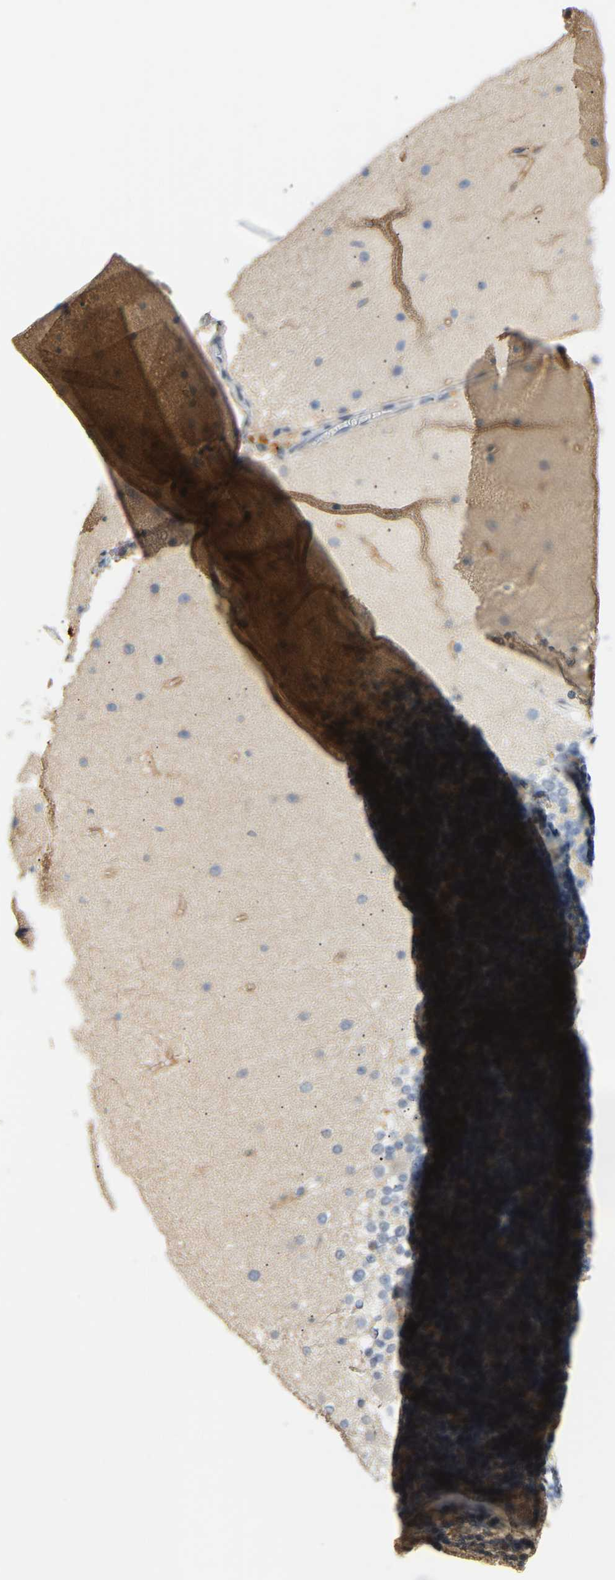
{"staining": {"intensity": "negative", "quantity": "none", "location": "none"}, "tissue": "cerebellum", "cell_type": "Cells in granular layer", "image_type": "normal", "snomed": [{"axis": "morphology", "description": "Normal tissue, NOS"}, {"axis": "topography", "description": "Cerebellum"}], "caption": "There is no significant positivity in cells in granular layer of cerebellum.", "gene": "PTPN4", "patient": {"sex": "female", "age": 19}}